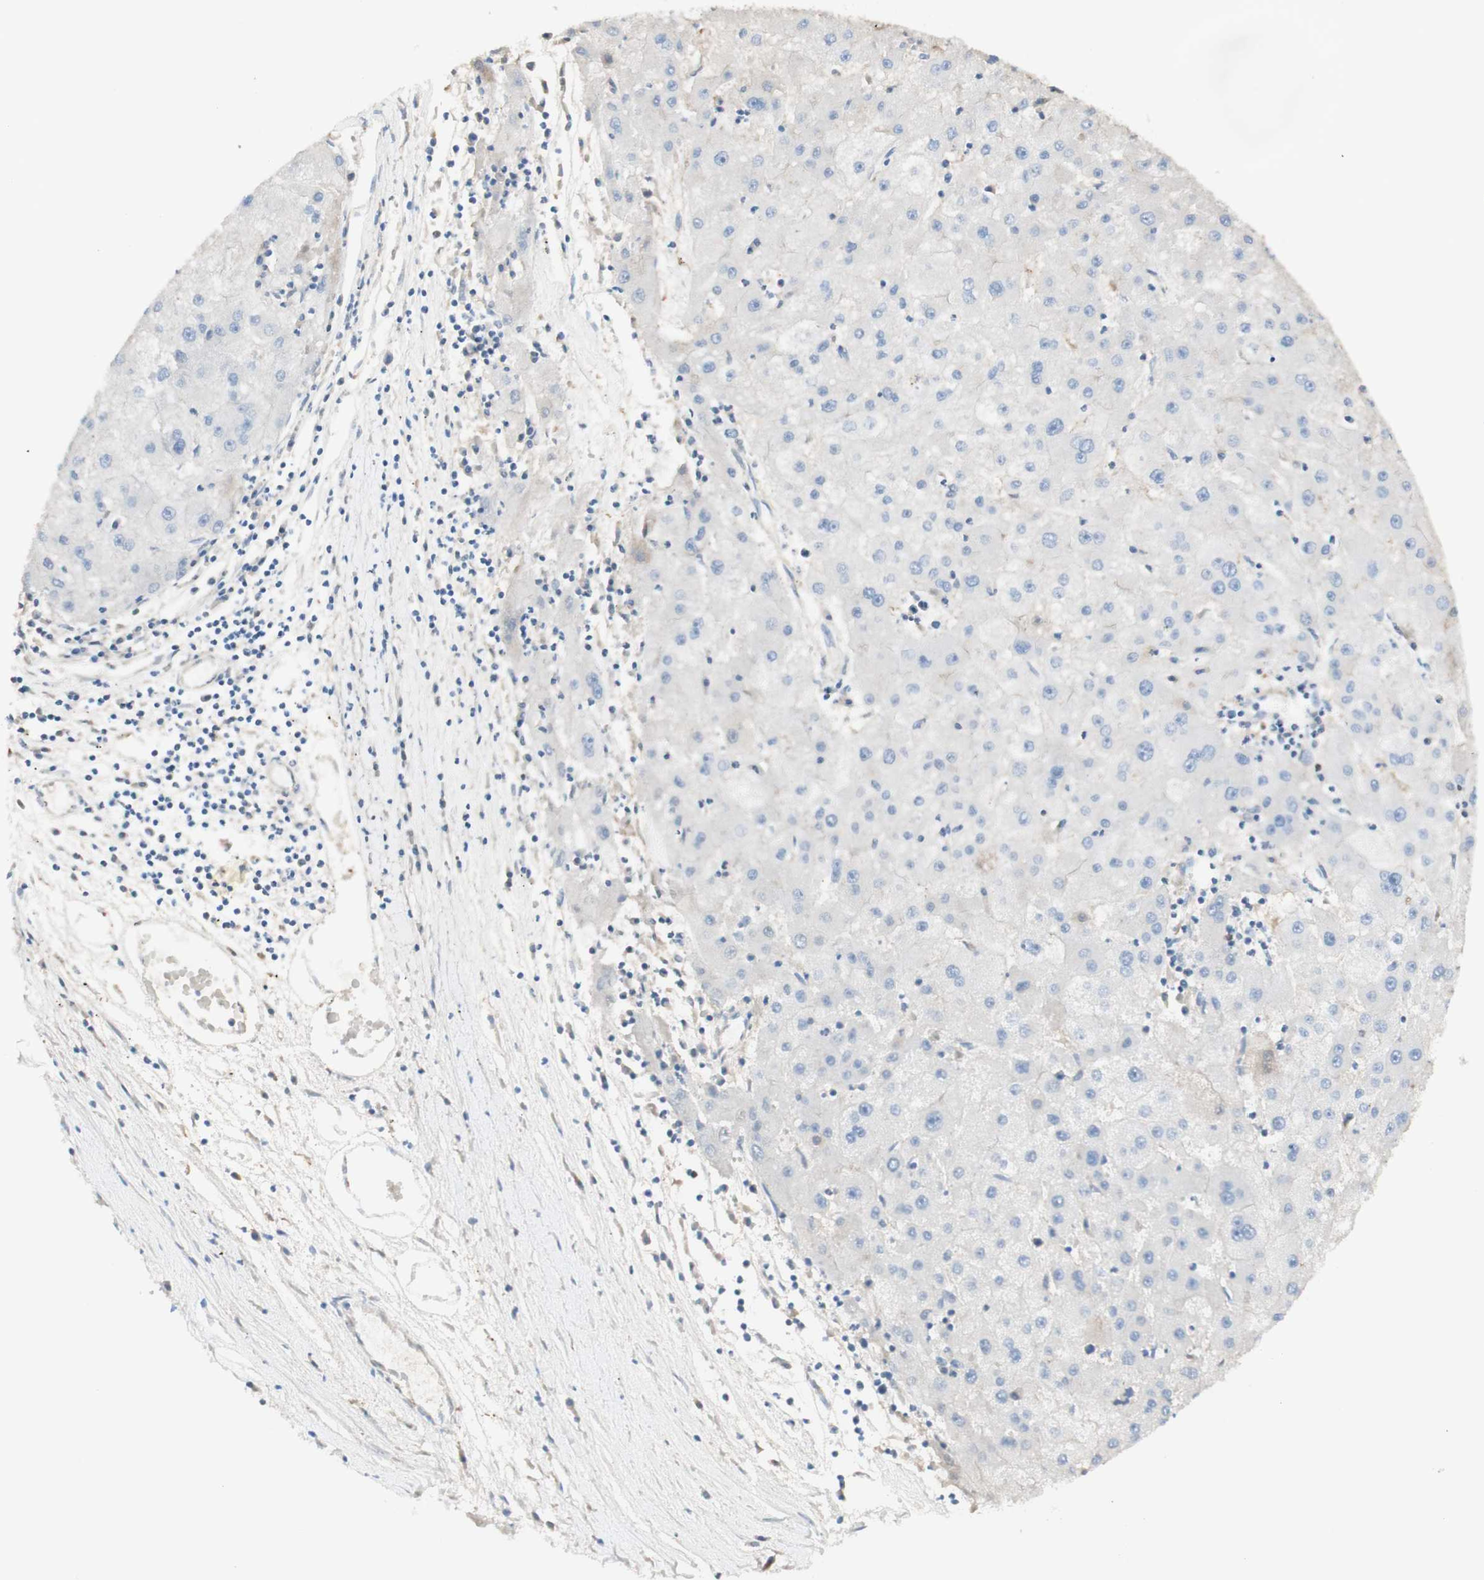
{"staining": {"intensity": "negative", "quantity": "none", "location": "none"}, "tissue": "liver cancer", "cell_type": "Tumor cells", "image_type": "cancer", "snomed": [{"axis": "morphology", "description": "Carcinoma, Hepatocellular, NOS"}, {"axis": "topography", "description": "Liver"}], "caption": "There is no significant staining in tumor cells of liver cancer (hepatocellular carcinoma).", "gene": "KNG1", "patient": {"sex": "male", "age": 72}}